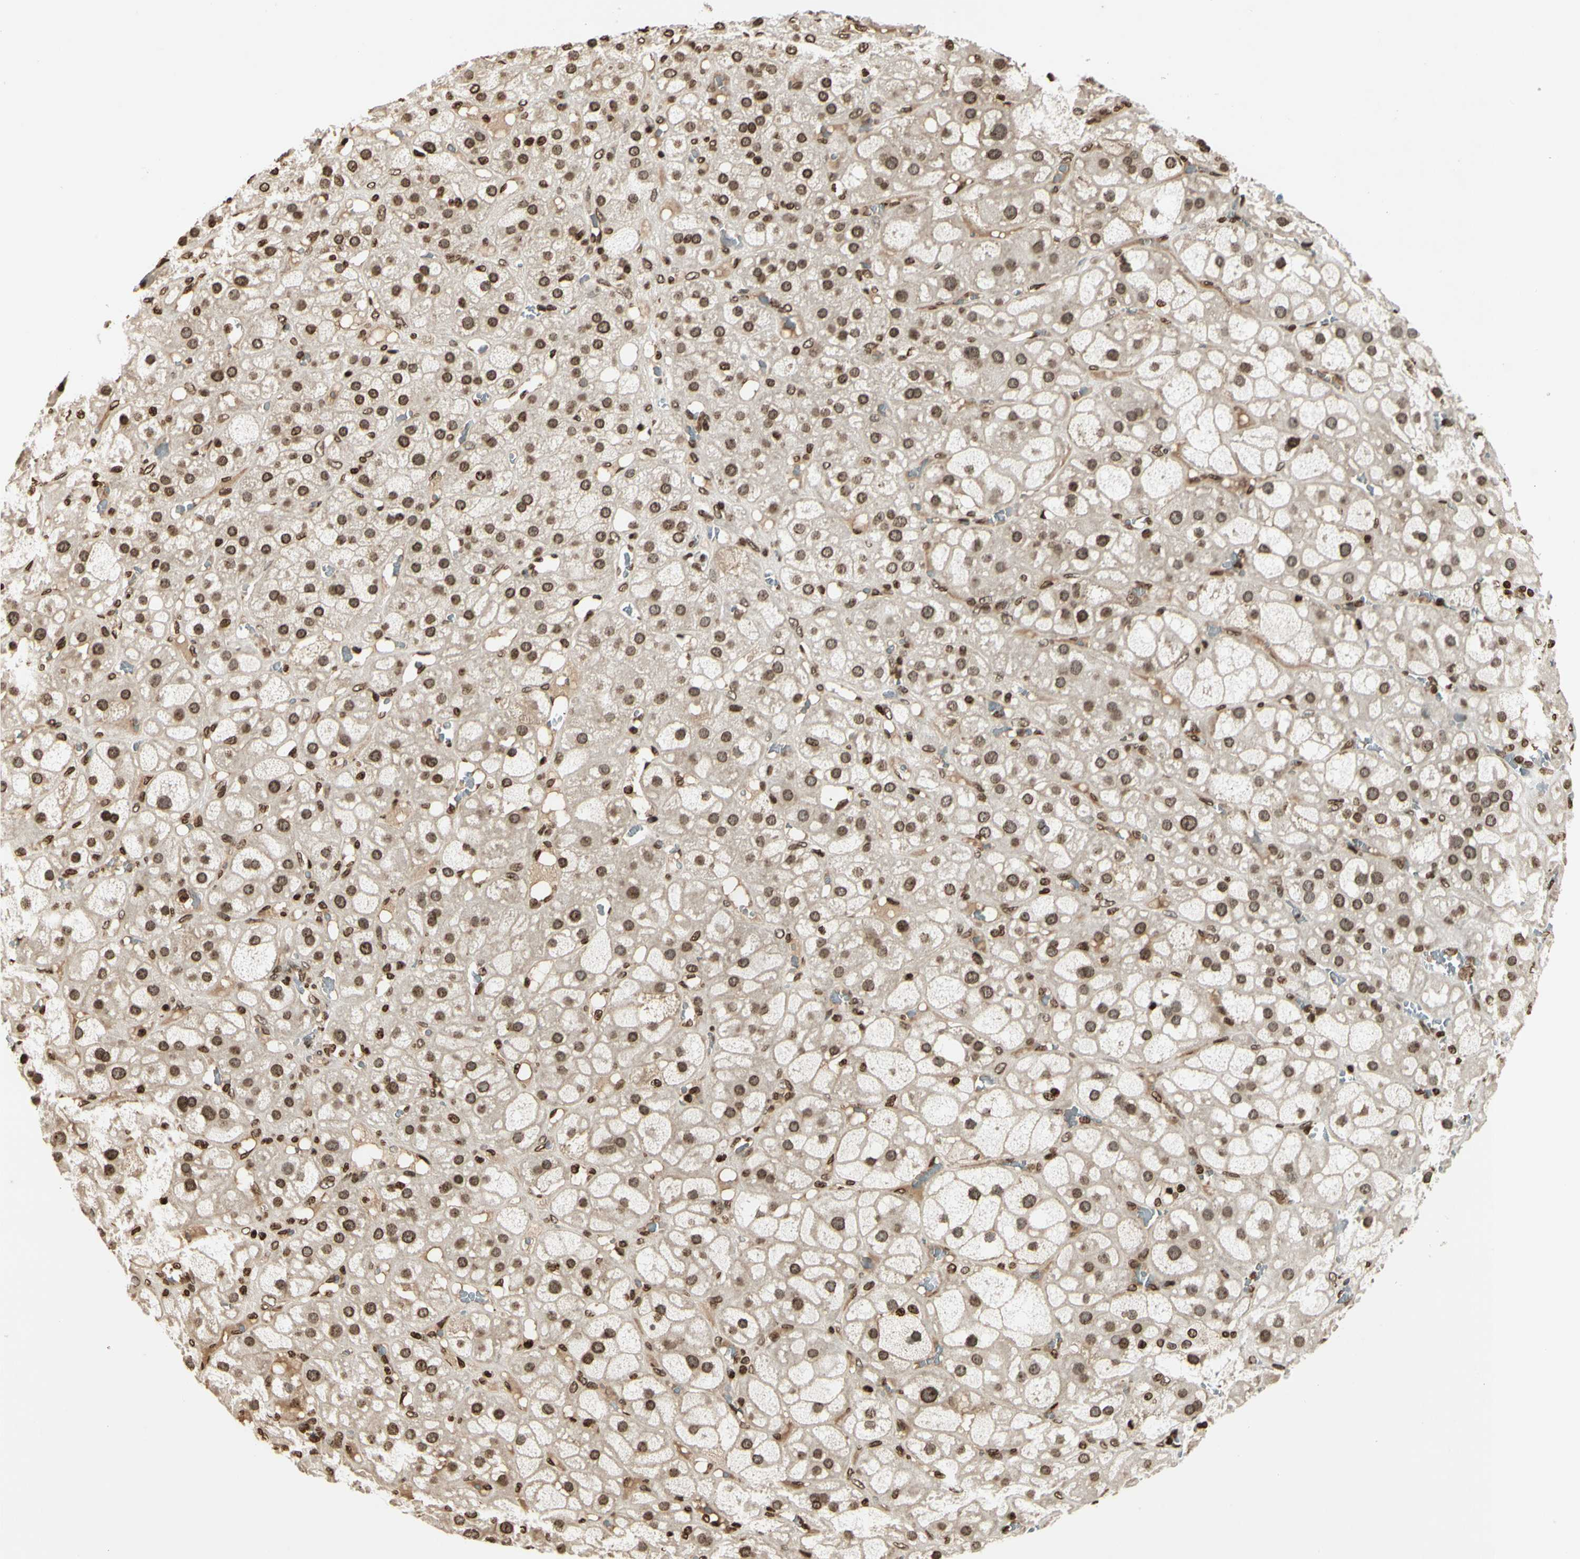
{"staining": {"intensity": "moderate", "quantity": ">75%", "location": "nuclear"}, "tissue": "adrenal gland", "cell_type": "Glandular cells", "image_type": "normal", "snomed": [{"axis": "morphology", "description": "Normal tissue, NOS"}, {"axis": "topography", "description": "Adrenal gland"}], "caption": "Immunohistochemistry (IHC) photomicrograph of normal human adrenal gland stained for a protein (brown), which reveals medium levels of moderate nuclear positivity in about >75% of glandular cells.", "gene": "RORA", "patient": {"sex": "female", "age": 47}}